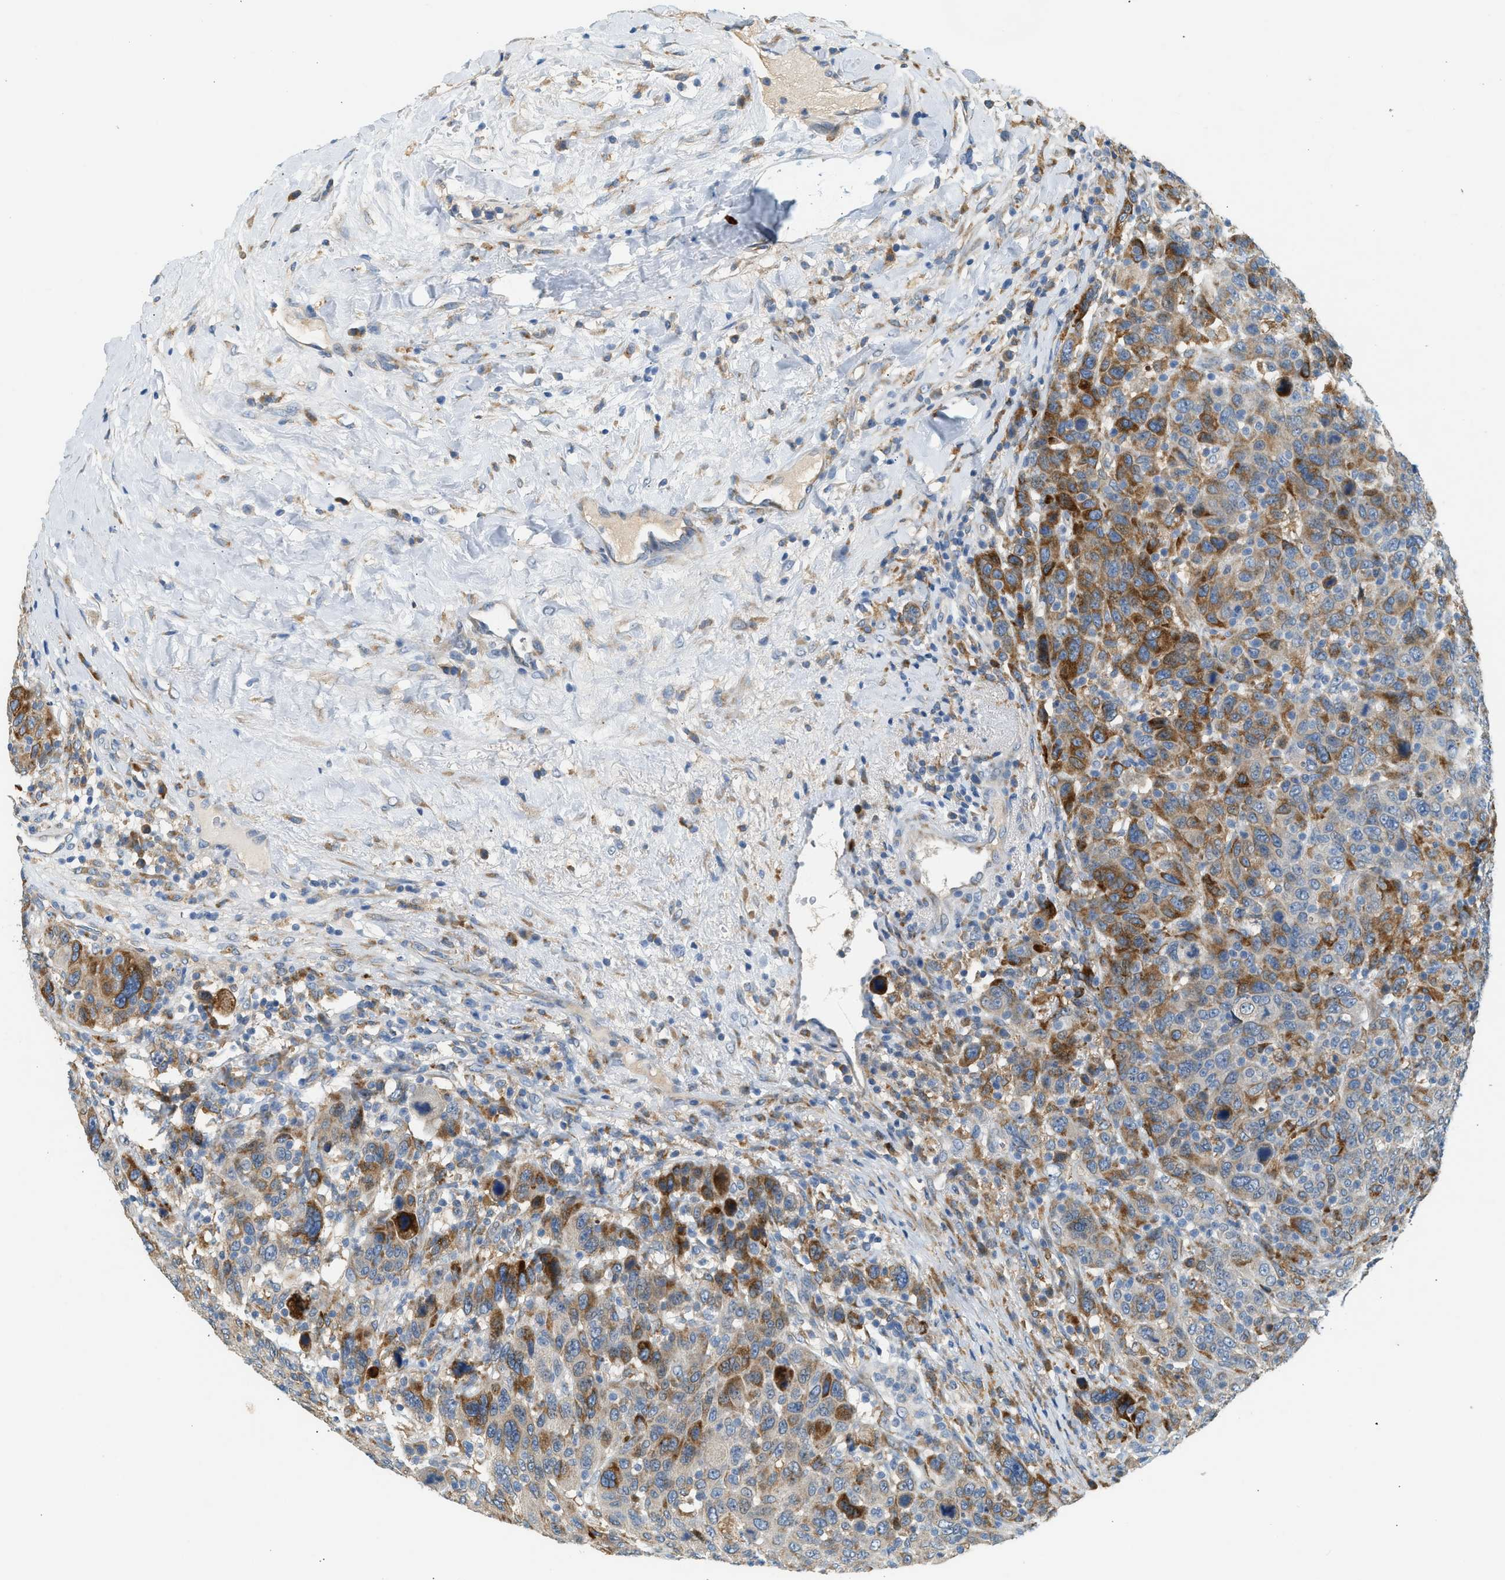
{"staining": {"intensity": "strong", "quantity": ">75%", "location": "cytoplasmic/membranous"}, "tissue": "breast cancer", "cell_type": "Tumor cells", "image_type": "cancer", "snomed": [{"axis": "morphology", "description": "Duct carcinoma"}, {"axis": "topography", "description": "Breast"}], "caption": "High-magnification brightfield microscopy of breast infiltrating ductal carcinoma stained with DAB (3,3'-diaminobenzidine) (brown) and counterstained with hematoxylin (blue). tumor cells exhibit strong cytoplasmic/membranous positivity is seen in approximately>75% of cells.", "gene": "CTSB", "patient": {"sex": "female", "age": 37}}